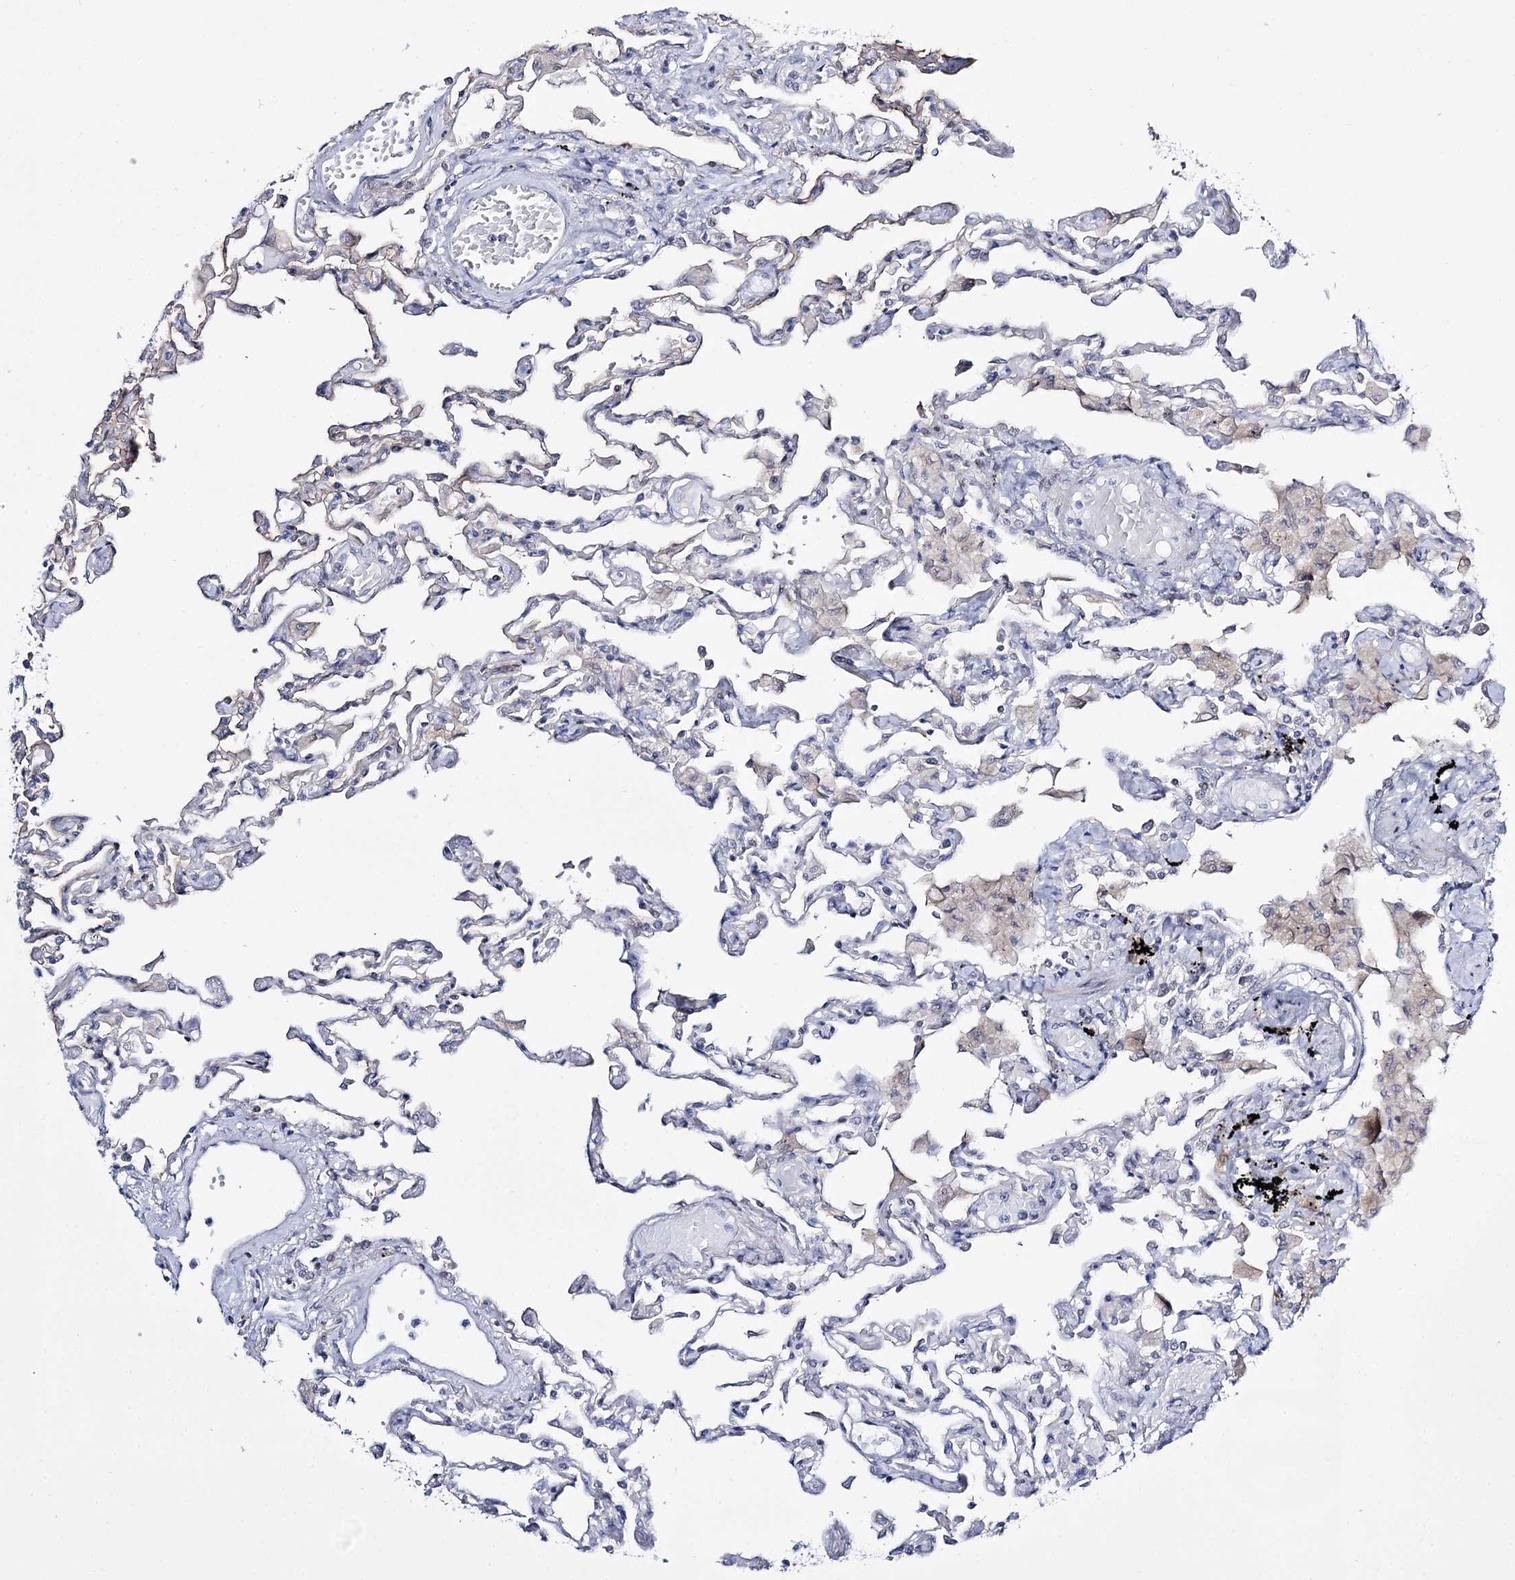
{"staining": {"intensity": "negative", "quantity": "none", "location": "none"}, "tissue": "lung", "cell_type": "Alveolar cells", "image_type": "normal", "snomed": [{"axis": "morphology", "description": "Normal tissue, NOS"}, {"axis": "topography", "description": "Bronchus"}, {"axis": "topography", "description": "Lung"}], "caption": "Histopathology image shows no significant protein positivity in alveolar cells of unremarkable lung.", "gene": "RBM15B", "patient": {"sex": "female", "age": 49}}